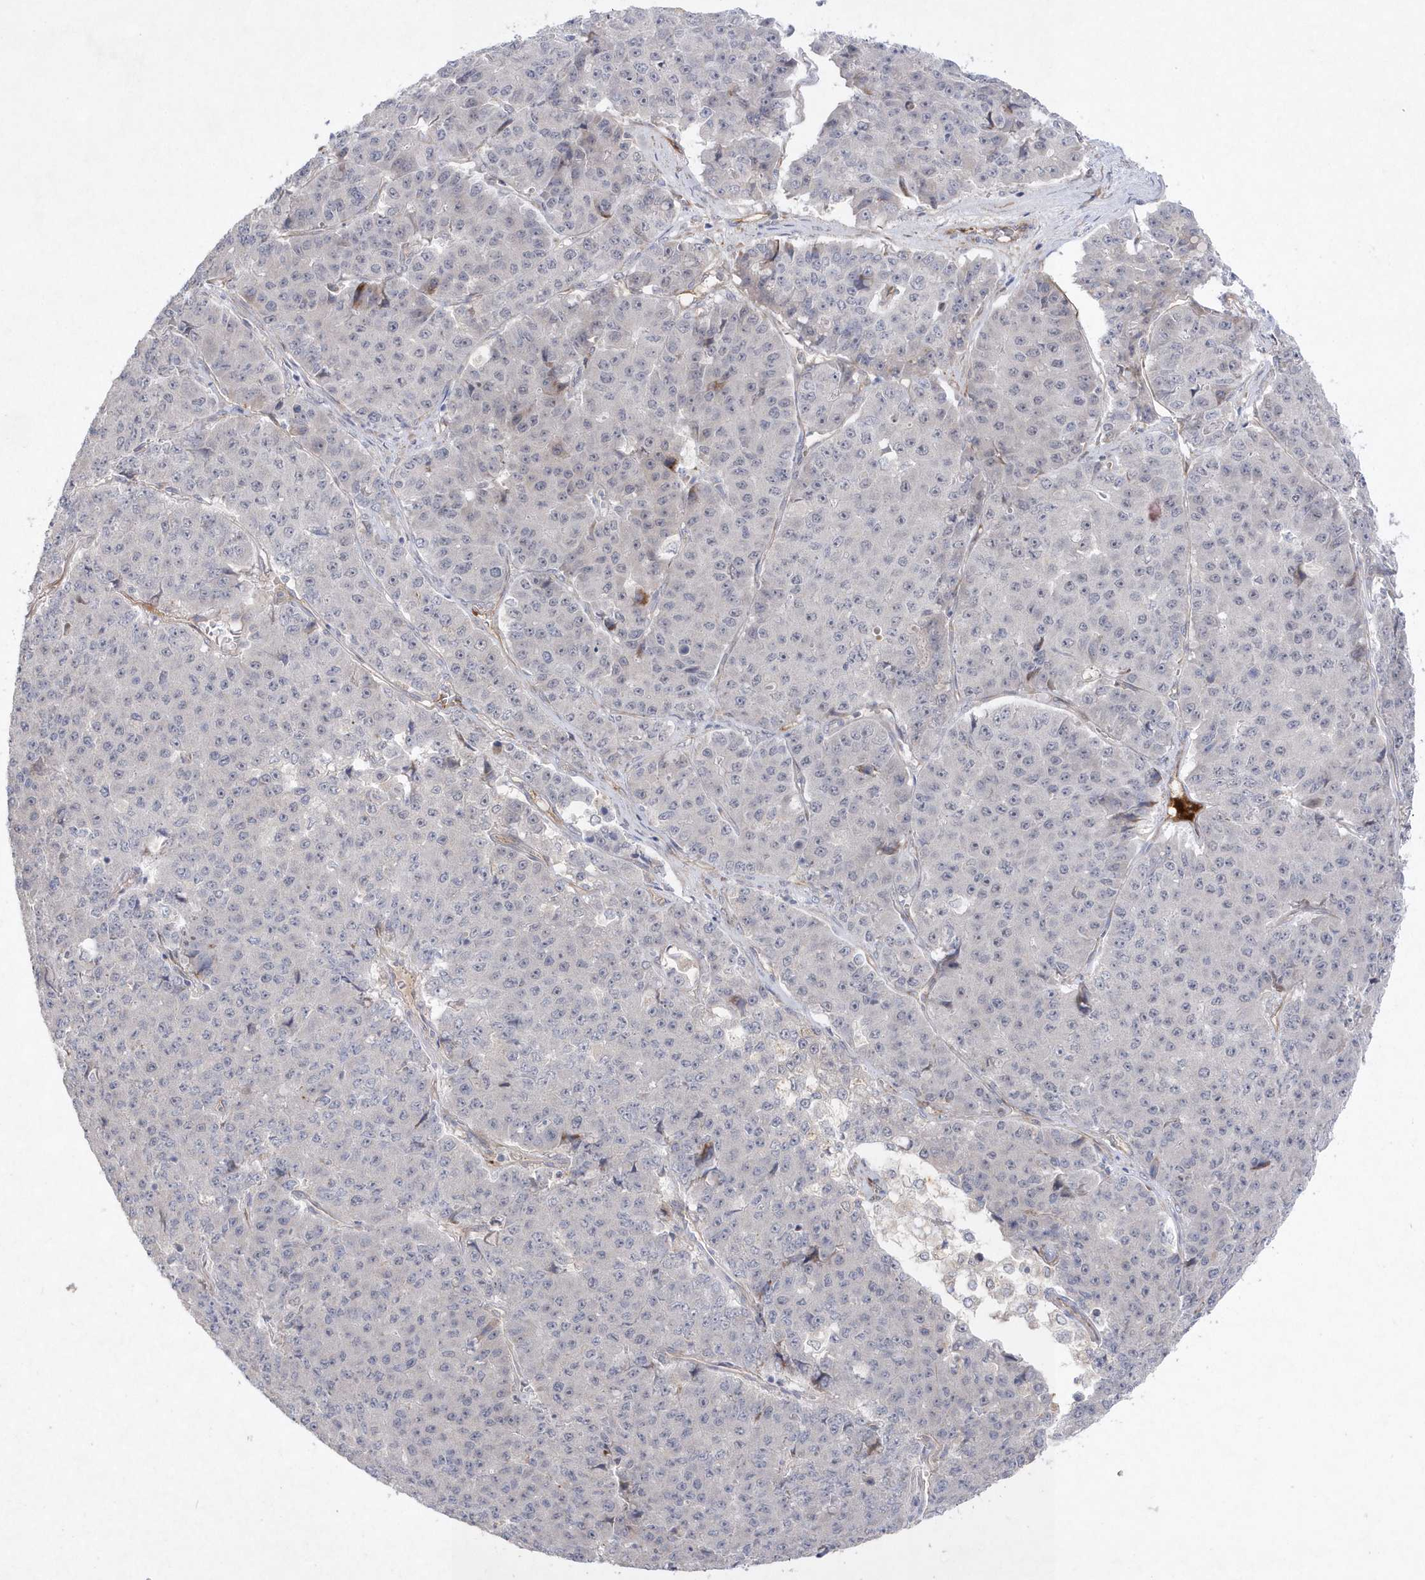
{"staining": {"intensity": "negative", "quantity": "none", "location": "none"}, "tissue": "pancreatic cancer", "cell_type": "Tumor cells", "image_type": "cancer", "snomed": [{"axis": "morphology", "description": "Adenocarcinoma, NOS"}, {"axis": "topography", "description": "Pancreas"}], "caption": "Tumor cells show no significant protein expression in pancreatic cancer.", "gene": "TMEM132B", "patient": {"sex": "male", "age": 50}}